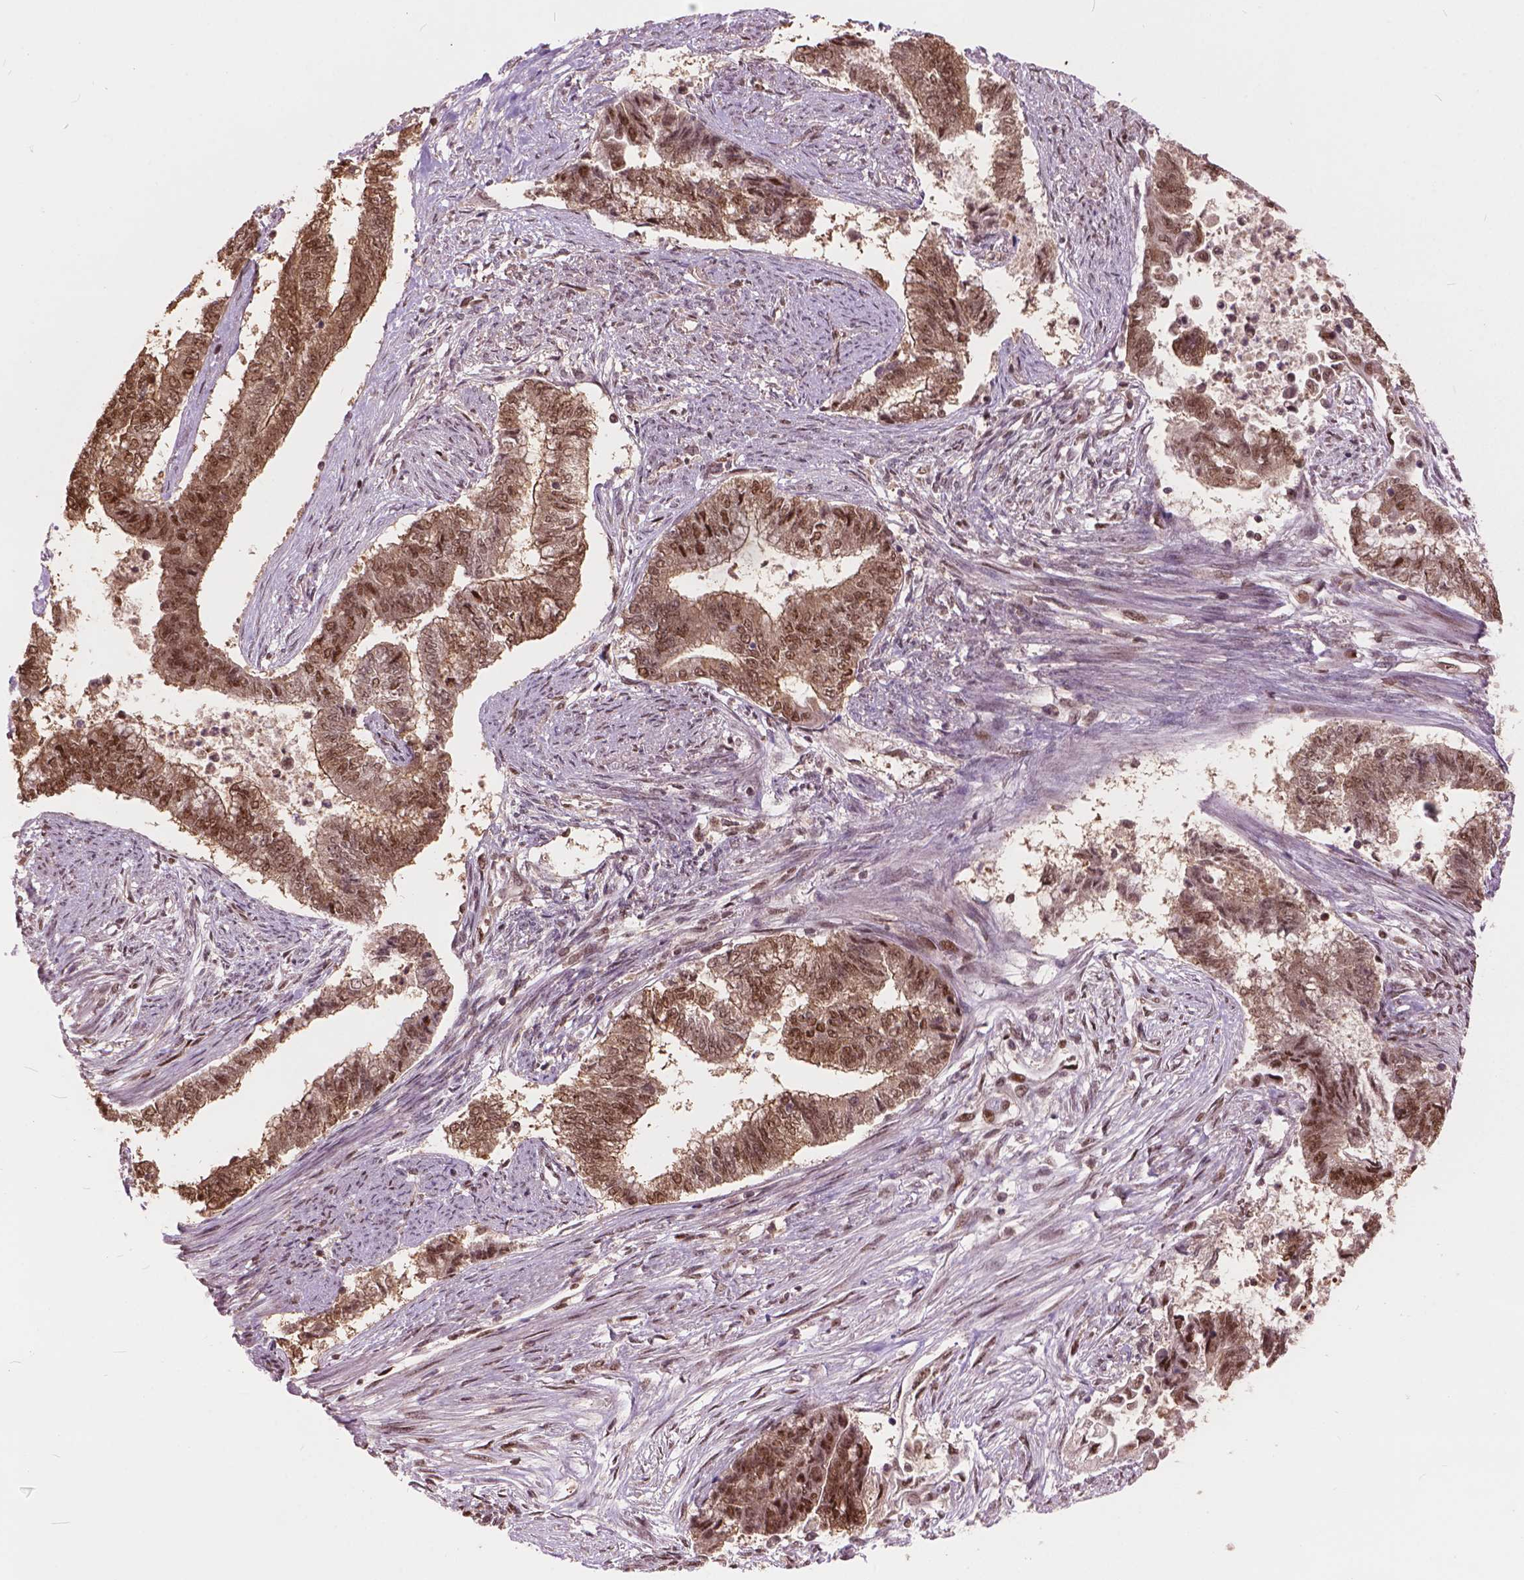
{"staining": {"intensity": "moderate", "quantity": ">75%", "location": "cytoplasmic/membranous,nuclear"}, "tissue": "endometrial cancer", "cell_type": "Tumor cells", "image_type": "cancer", "snomed": [{"axis": "morphology", "description": "Adenocarcinoma, NOS"}, {"axis": "topography", "description": "Endometrium"}], "caption": "High-power microscopy captured an immunohistochemistry (IHC) image of endometrial cancer (adenocarcinoma), revealing moderate cytoplasmic/membranous and nuclear staining in approximately >75% of tumor cells. (DAB (3,3'-diaminobenzidine) IHC, brown staining for protein, blue staining for nuclei).", "gene": "ANP32B", "patient": {"sex": "female", "age": 65}}